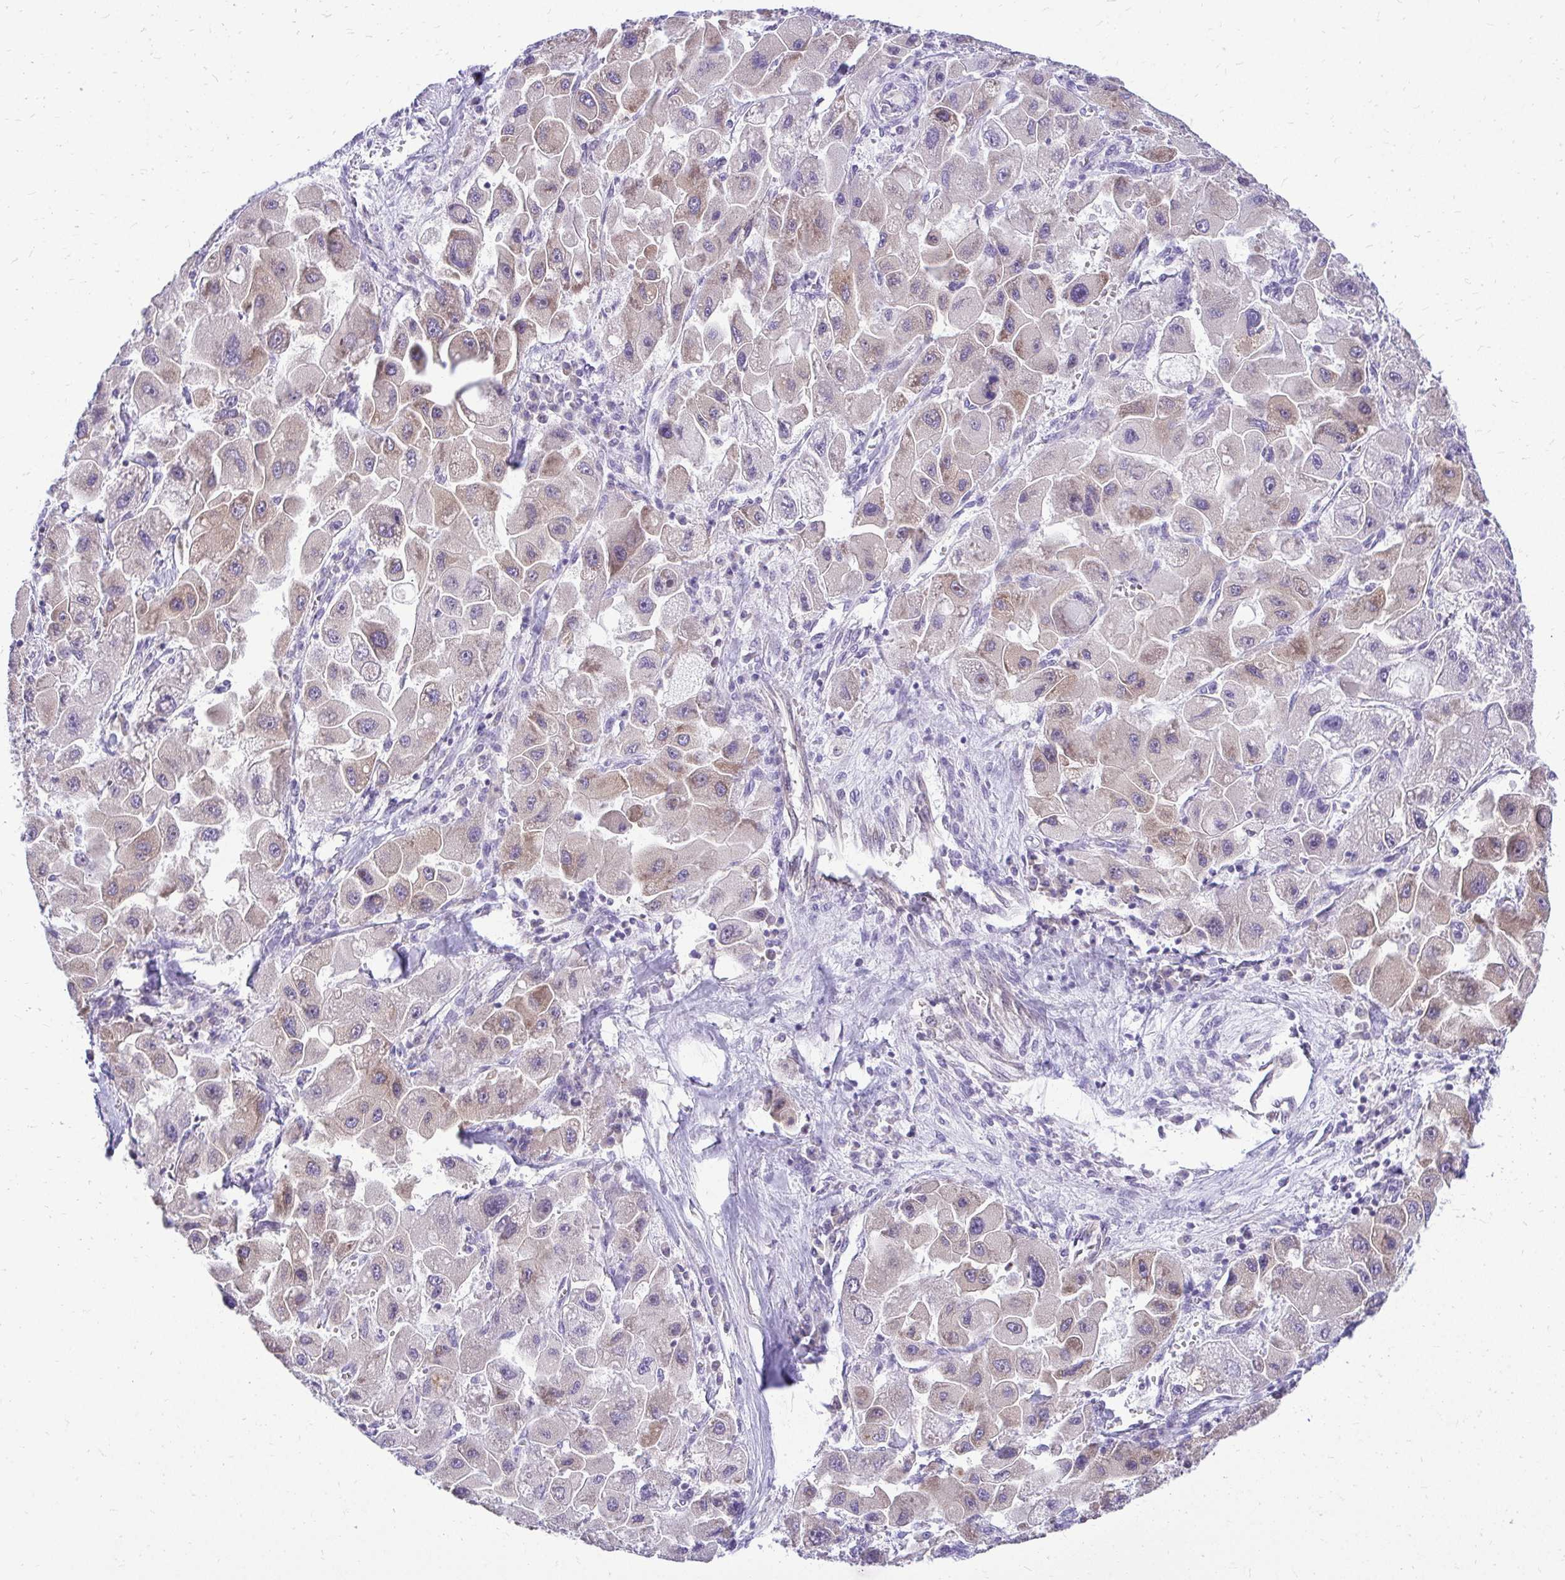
{"staining": {"intensity": "weak", "quantity": "25%-75%", "location": "cytoplasmic/membranous"}, "tissue": "liver cancer", "cell_type": "Tumor cells", "image_type": "cancer", "snomed": [{"axis": "morphology", "description": "Carcinoma, Hepatocellular, NOS"}, {"axis": "topography", "description": "Liver"}], "caption": "Approximately 25%-75% of tumor cells in human liver hepatocellular carcinoma reveal weak cytoplasmic/membranous protein staining as visualized by brown immunohistochemical staining.", "gene": "NIFK", "patient": {"sex": "male", "age": 24}}